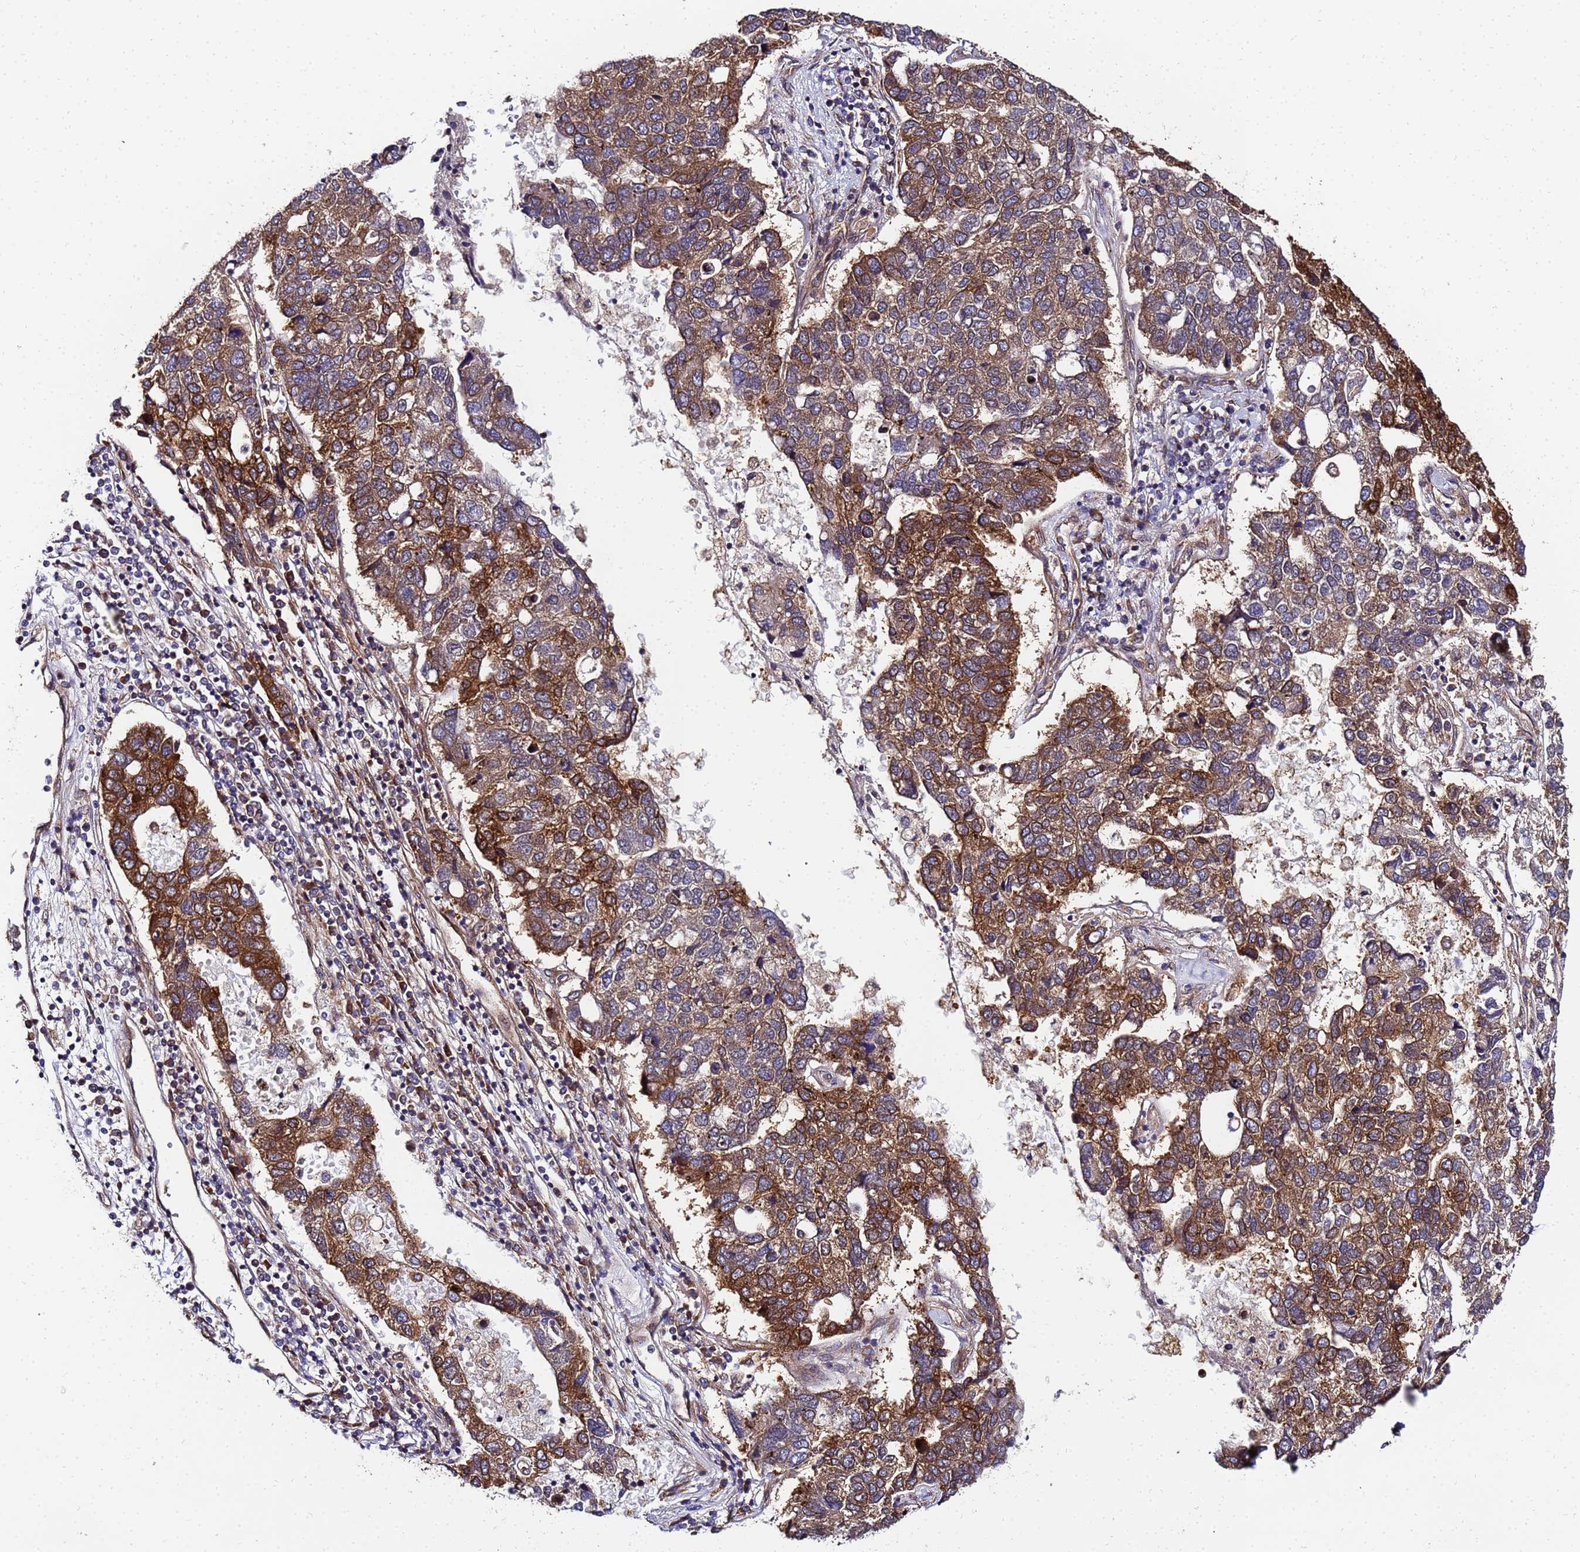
{"staining": {"intensity": "moderate", "quantity": "25%-75%", "location": "cytoplasmic/membranous"}, "tissue": "pancreatic cancer", "cell_type": "Tumor cells", "image_type": "cancer", "snomed": [{"axis": "morphology", "description": "Adenocarcinoma, NOS"}, {"axis": "topography", "description": "Pancreas"}], "caption": "This histopathology image shows pancreatic cancer (adenocarcinoma) stained with immunohistochemistry (IHC) to label a protein in brown. The cytoplasmic/membranous of tumor cells show moderate positivity for the protein. Nuclei are counter-stained blue.", "gene": "UNC93B1", "patient": {"sex": "female", "age": 61}}